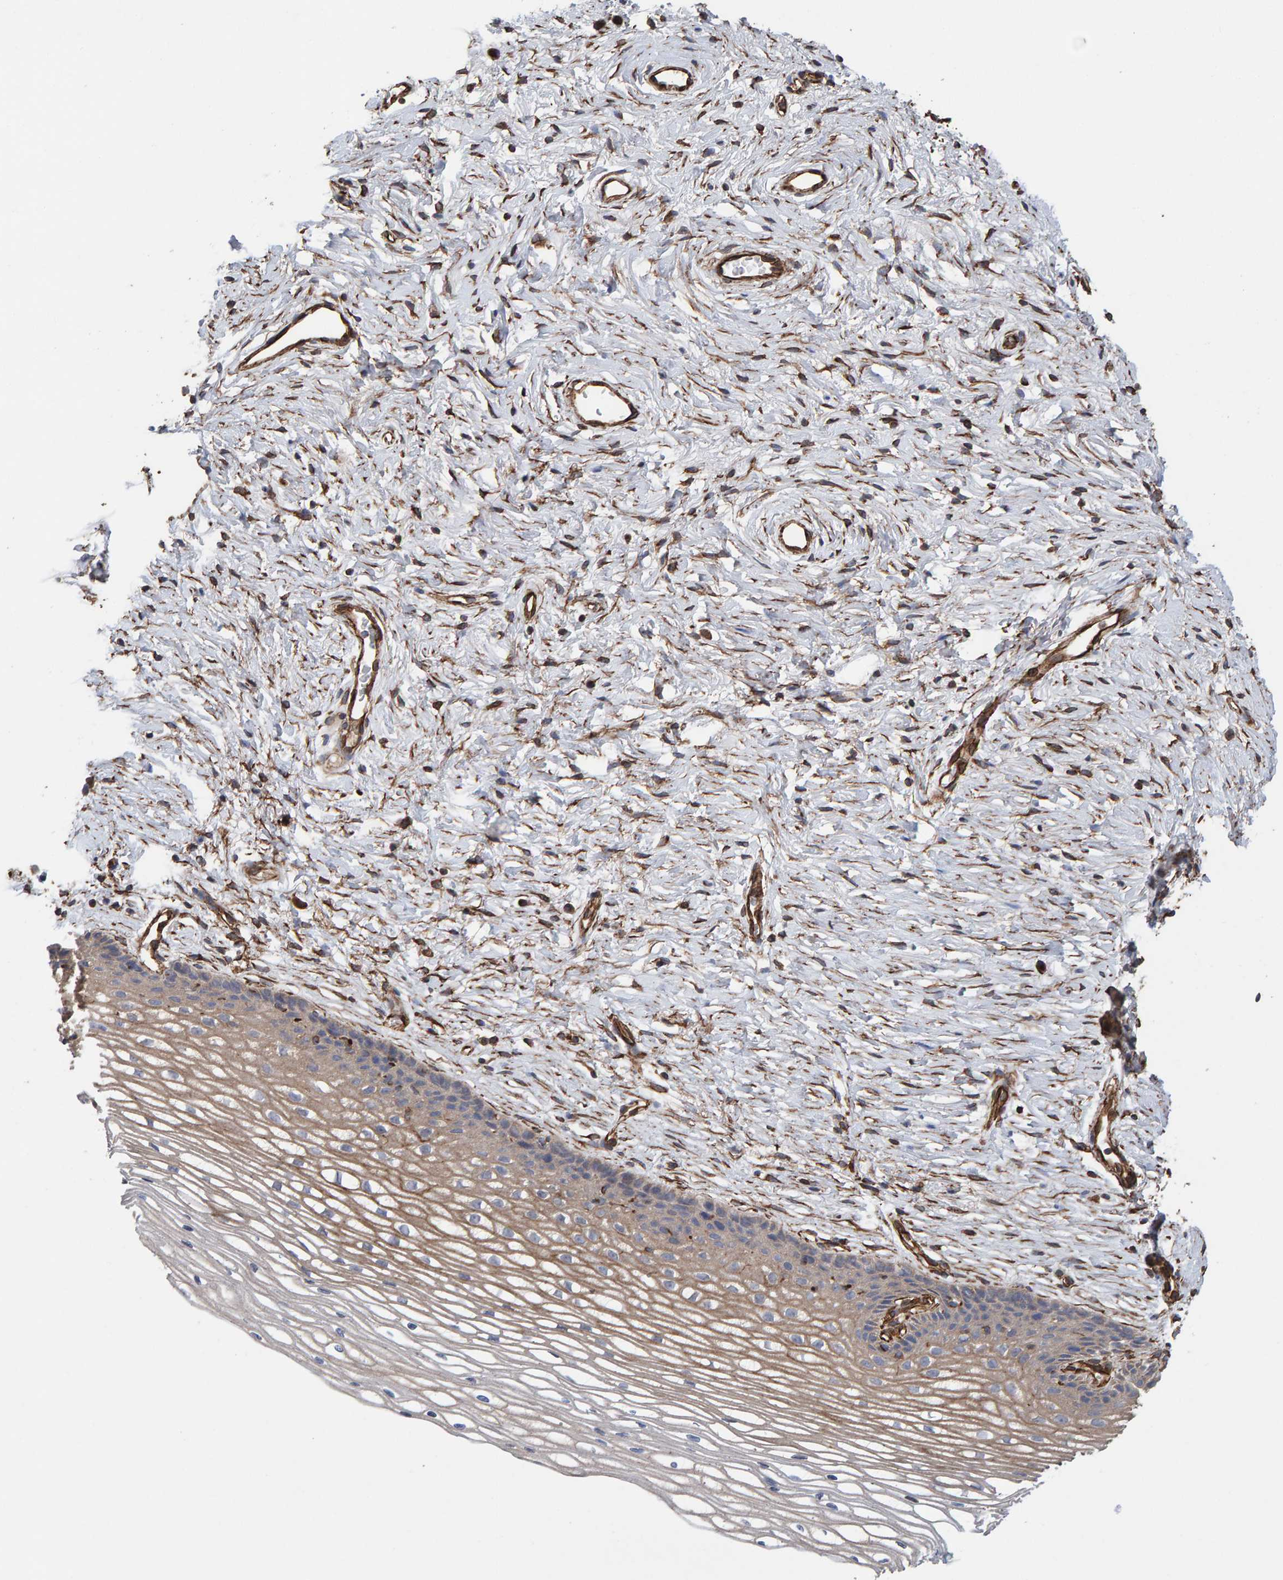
{"staining": {"intensity": "moderate", "quantity": "<25%", "location": "cytoplasmic/membranous"}, "tissue": "cervix", "cell_type": "Glandular cells", "image_type": "normal", "snomed": [{"axis": "morphology", "description": "Normal tissue, NOS"}, {"axis": "topography", "description": "Cervix"}], "caption": "Cervix was stained to show a protein in brown. There is low levels of moderate cytoplasmic/membranous staining in about <25% of glandular cells. (DAB IHC, brown staining for protein, blue staining for nuclei).", "gene": "ZNF347", "patient": {"sex": "female", "age": 77}}